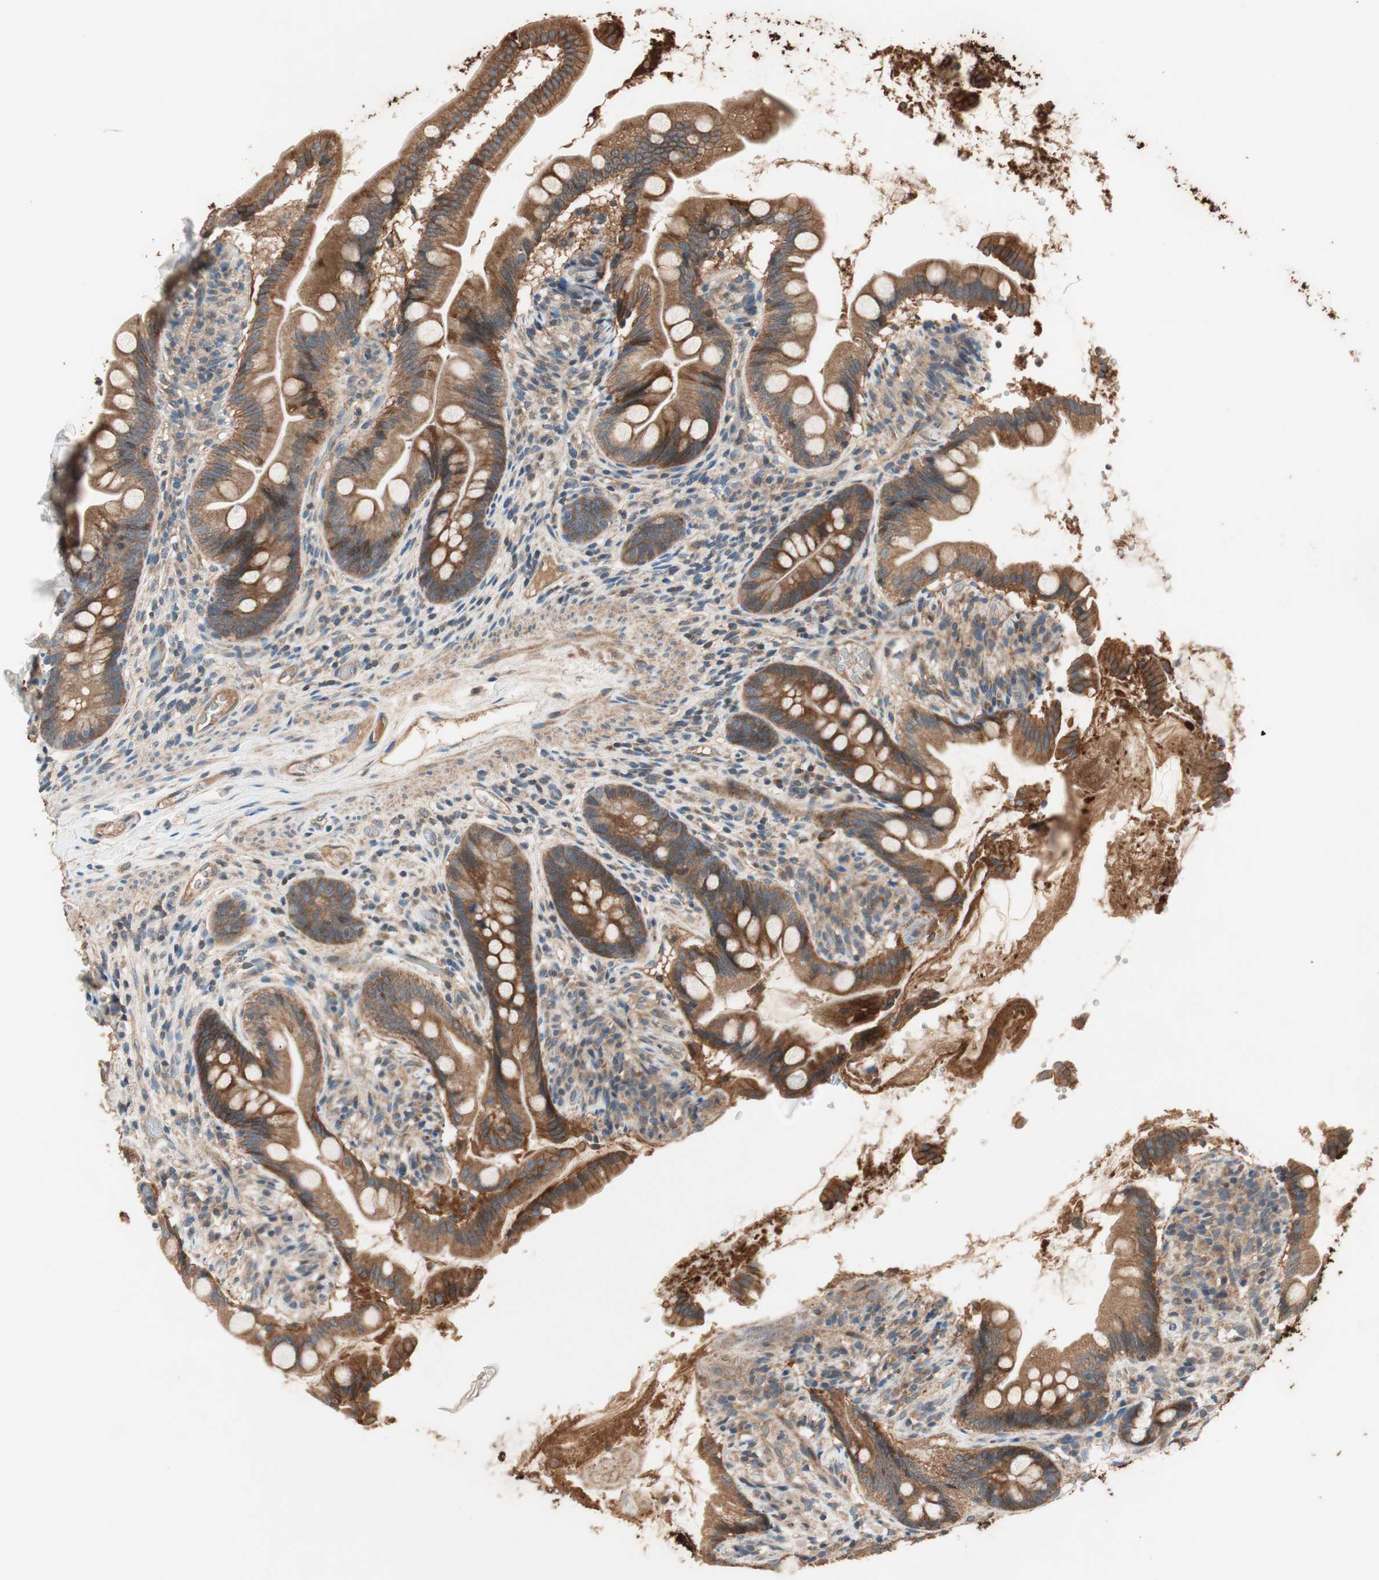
{"staining": {"intensity": "moderate", "quantity": ">75%", "location": "cytoplasmic/membranous"}, "tissue": "small intestine", "cell_type": "Glandular cells", "image_type": "normal", "snomed": [{"axis": "morphology", "description": "Normal tissue, NOS"}, {"axis": "topography", "description": "Small intestine"}], "caption": "The photomicrograph displays staining of benign small intestine, revealing moderate cytoplasmic/membranous protein positivity (brown color) within glandular cells.", "gene": "HPN", "patient": {"sex": "female", "age": 56}}